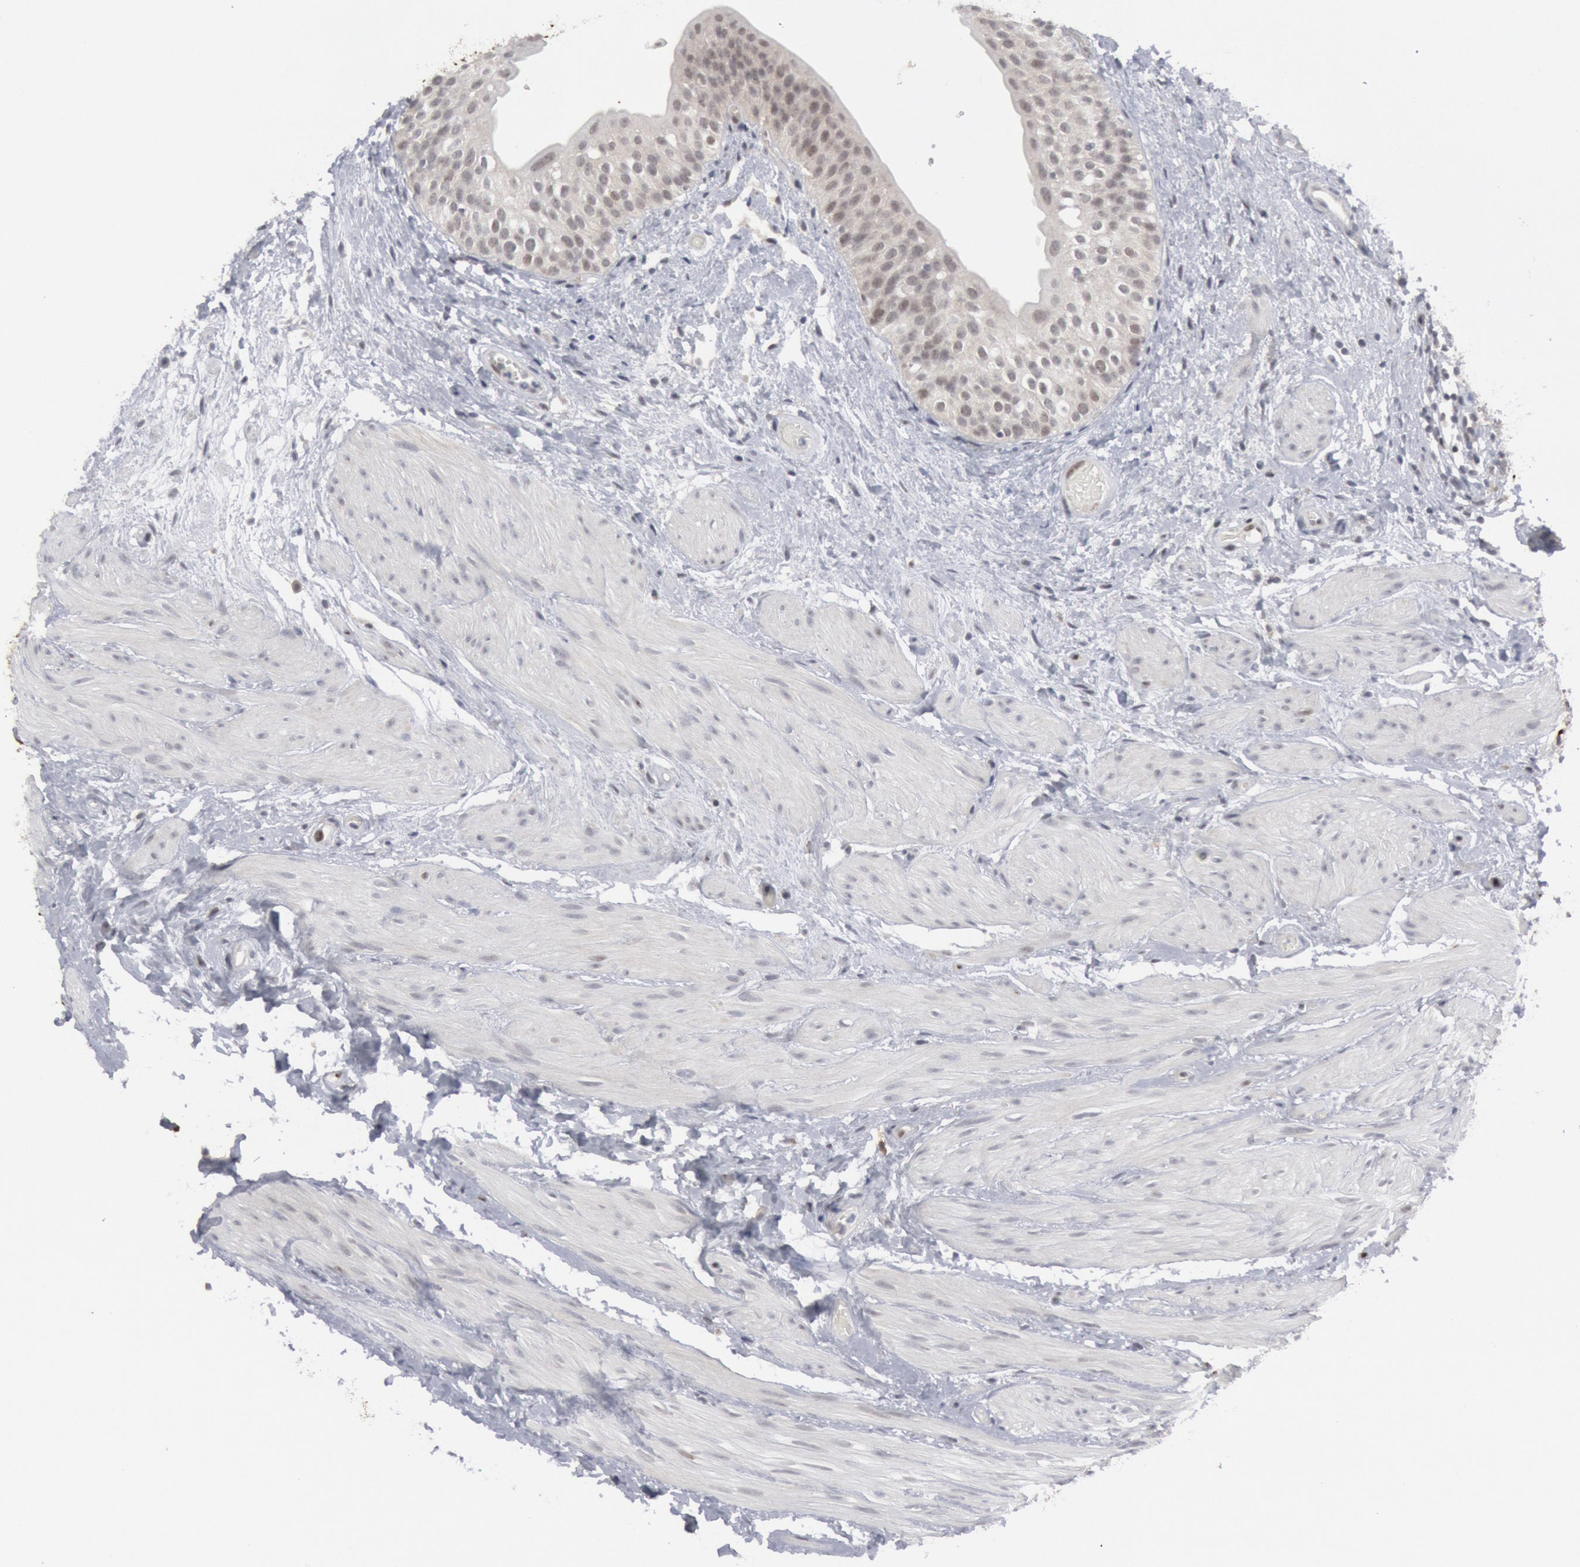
{"staining": {"intensity": "weak", "quantity": "25%-75%", "location": "nuclear"}, "tissue": "urinary bladder", "cell_type": "Urothelial cells", "image_type": "normal", "snomed": [{"axis": "morphology", "description": "Normal tissue, NOS"}, {"axis": "topography", "description": "Urinary bladder"}], "caption": "Weak nuclear expression for a protein is identified in about 25%-75% of urothelial cells of normal urinary bladder using immunohistochemistry.", "gene": "FOXO1", "patient": {"sex": "female", "age": 55}}